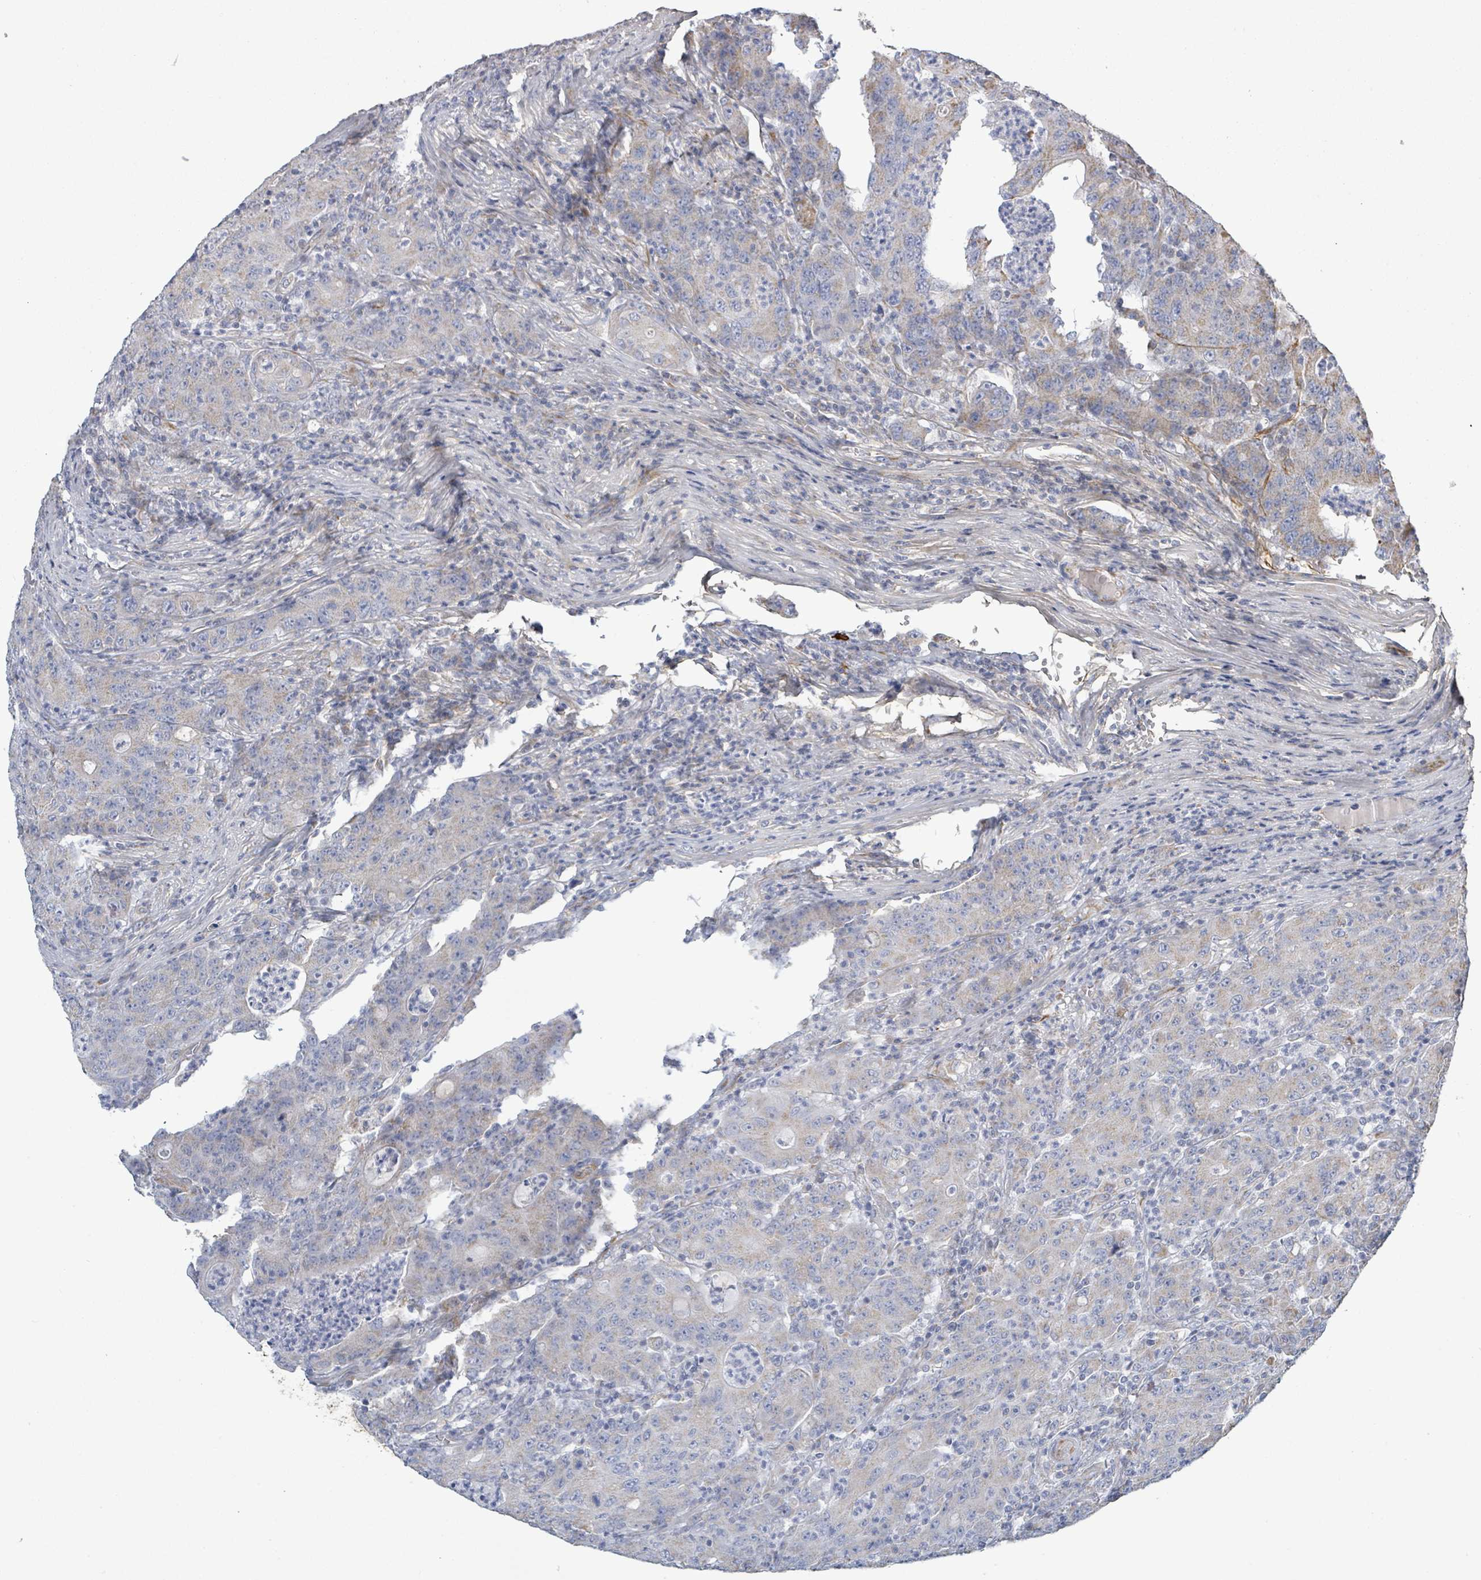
{"staining": {"intensity": "weak", "quantity": "25%-75%", "location": "cytoplasmic/membranous"}, "tissue": "colorectal cancer", "cell_type": "Tumor cells", "image_type": "cancer", "snomed": [{"axis": "morphology", "description": "Adenocarcinoma, NOS"}, {"axis": "topography", "description": "Colon"}], "caption": "A micrograph of human adenocarcinoma (colorectal) stained for a protein exhibits weak cytoplasmic/membranous brown staining in tumor cells.", "gene": "ALG12", "patient": {"sex": "male", "age": 83}}